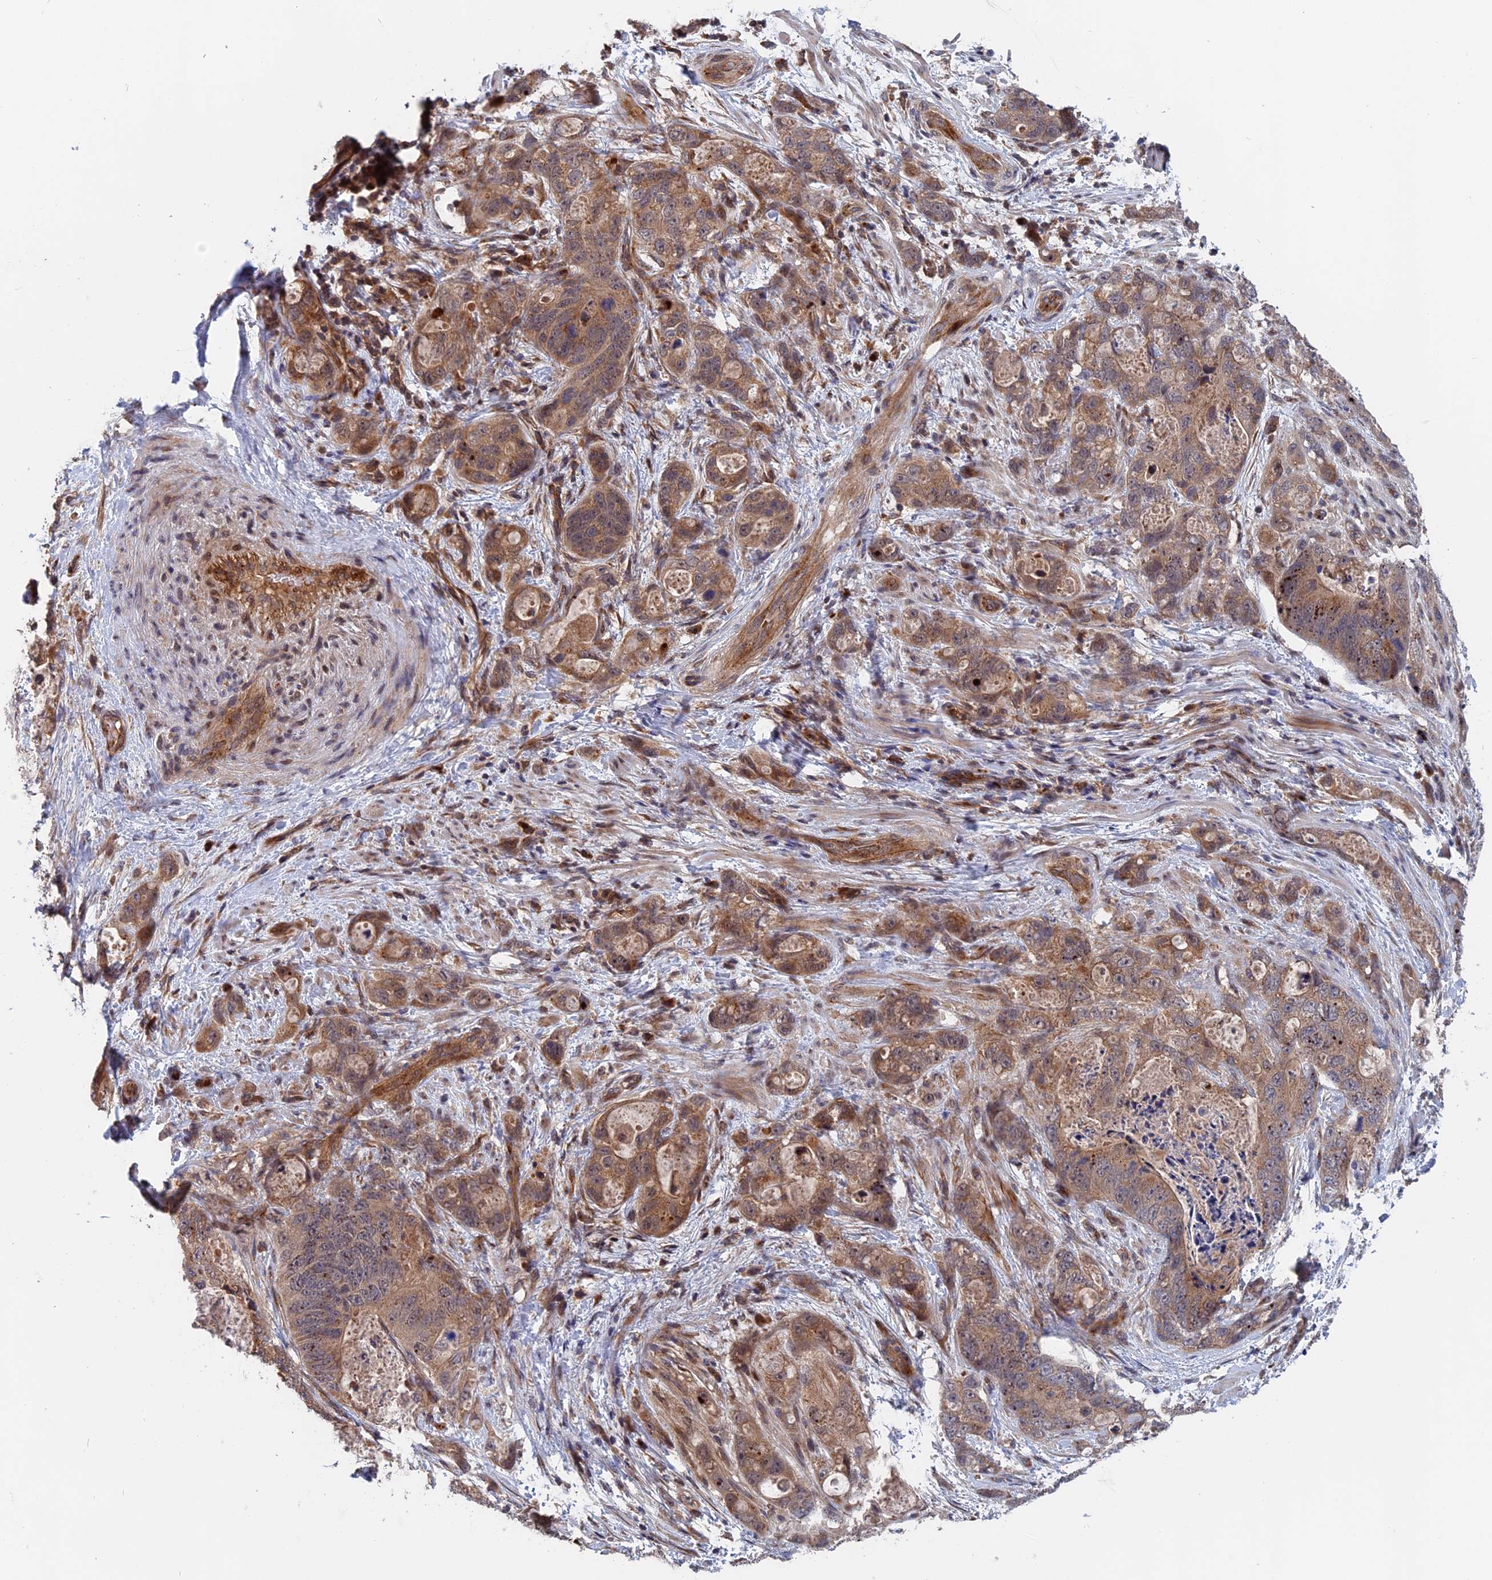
{"staining": {"intensity": "moderate", "quantity": ">75%", "location": "cytoplasmic/membranous"}, "tissue": "stomach cancer", "cell_type": "Tumor cells", "image_type": "cancer", "snomed": [{"axis": "morphology", "description": "Normal tissue, NOS"}, {"axis": "morphology", "description": "Adenocarcinoma, NOS"}, {"axis": "topography", "description": "Stomach"}], "caption": "Protein analysis of stomach cancer tissue demonstrates moderate cytoplasmic/membranous positivity in approximately >75% of tumor cells. Nuclei are stained in blue.", "gene": "TRAPPC2L", "patient": {"sex": "female", "age": 89}}